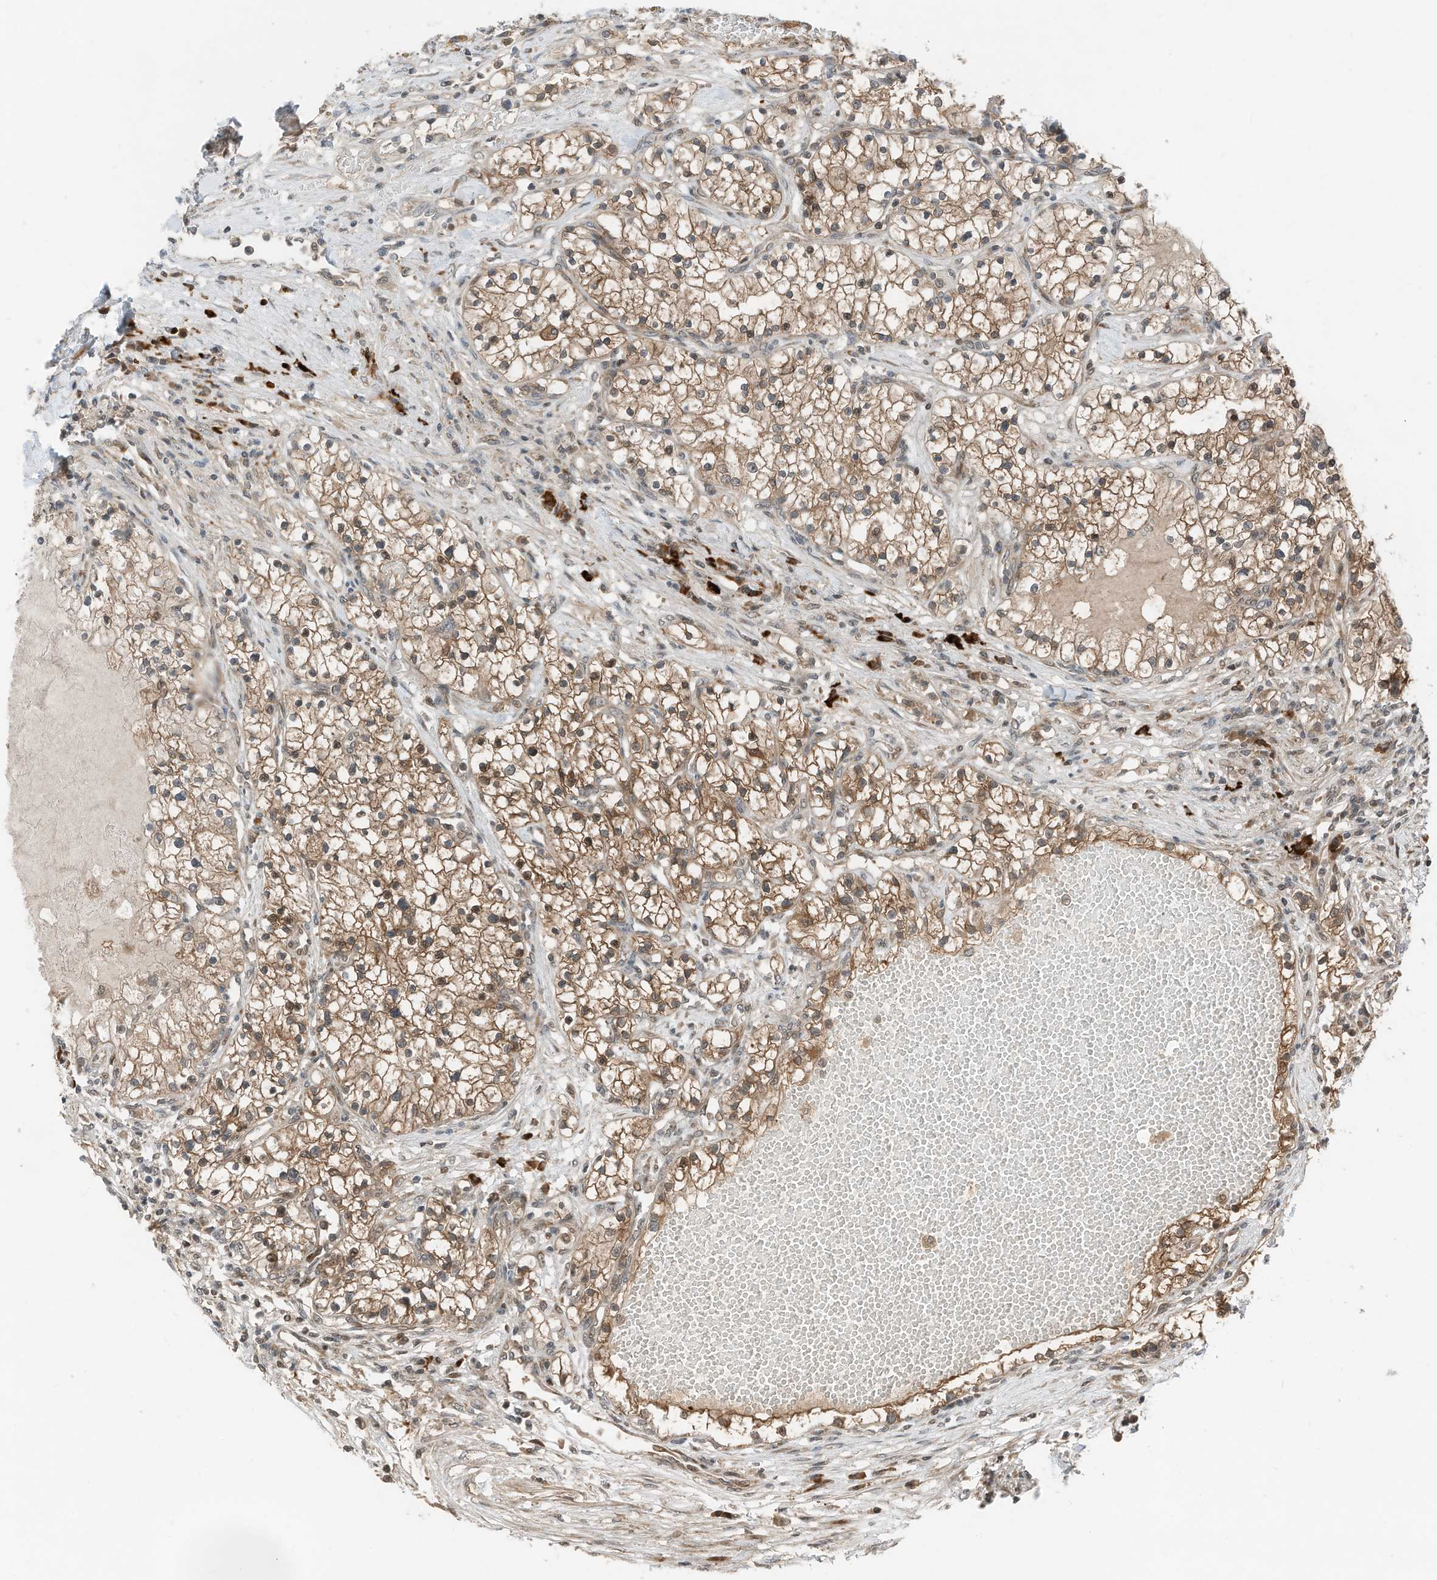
{"staining": {"intensity": "moderate", "quantity": ">75%", "location": "cytoplasmic/membranous"}, "tissue": "renal cancer", "cell_type": "Tumor cells", "image_type": "cancer", "snomed": [{"axis": "morphology", "description": "Normal tissue, NOS"}, {"axis": "morphology", "description": "Adenocarcinoma, NOS"}, {"axis": "topography", "description": "Kidney"}], "caption": "The immunohistochemical stain shows moderate cytoplasmic/membranous positivity in tumor cells of renal cancer tissue. The staining was performed using DAB to visualize the protein expression in brown, while the nuclei were stained in blue with hematoxylin (Magnification: 20x).", "gene": "RMND1", "patient": {"sex": "male", "age": 68}}